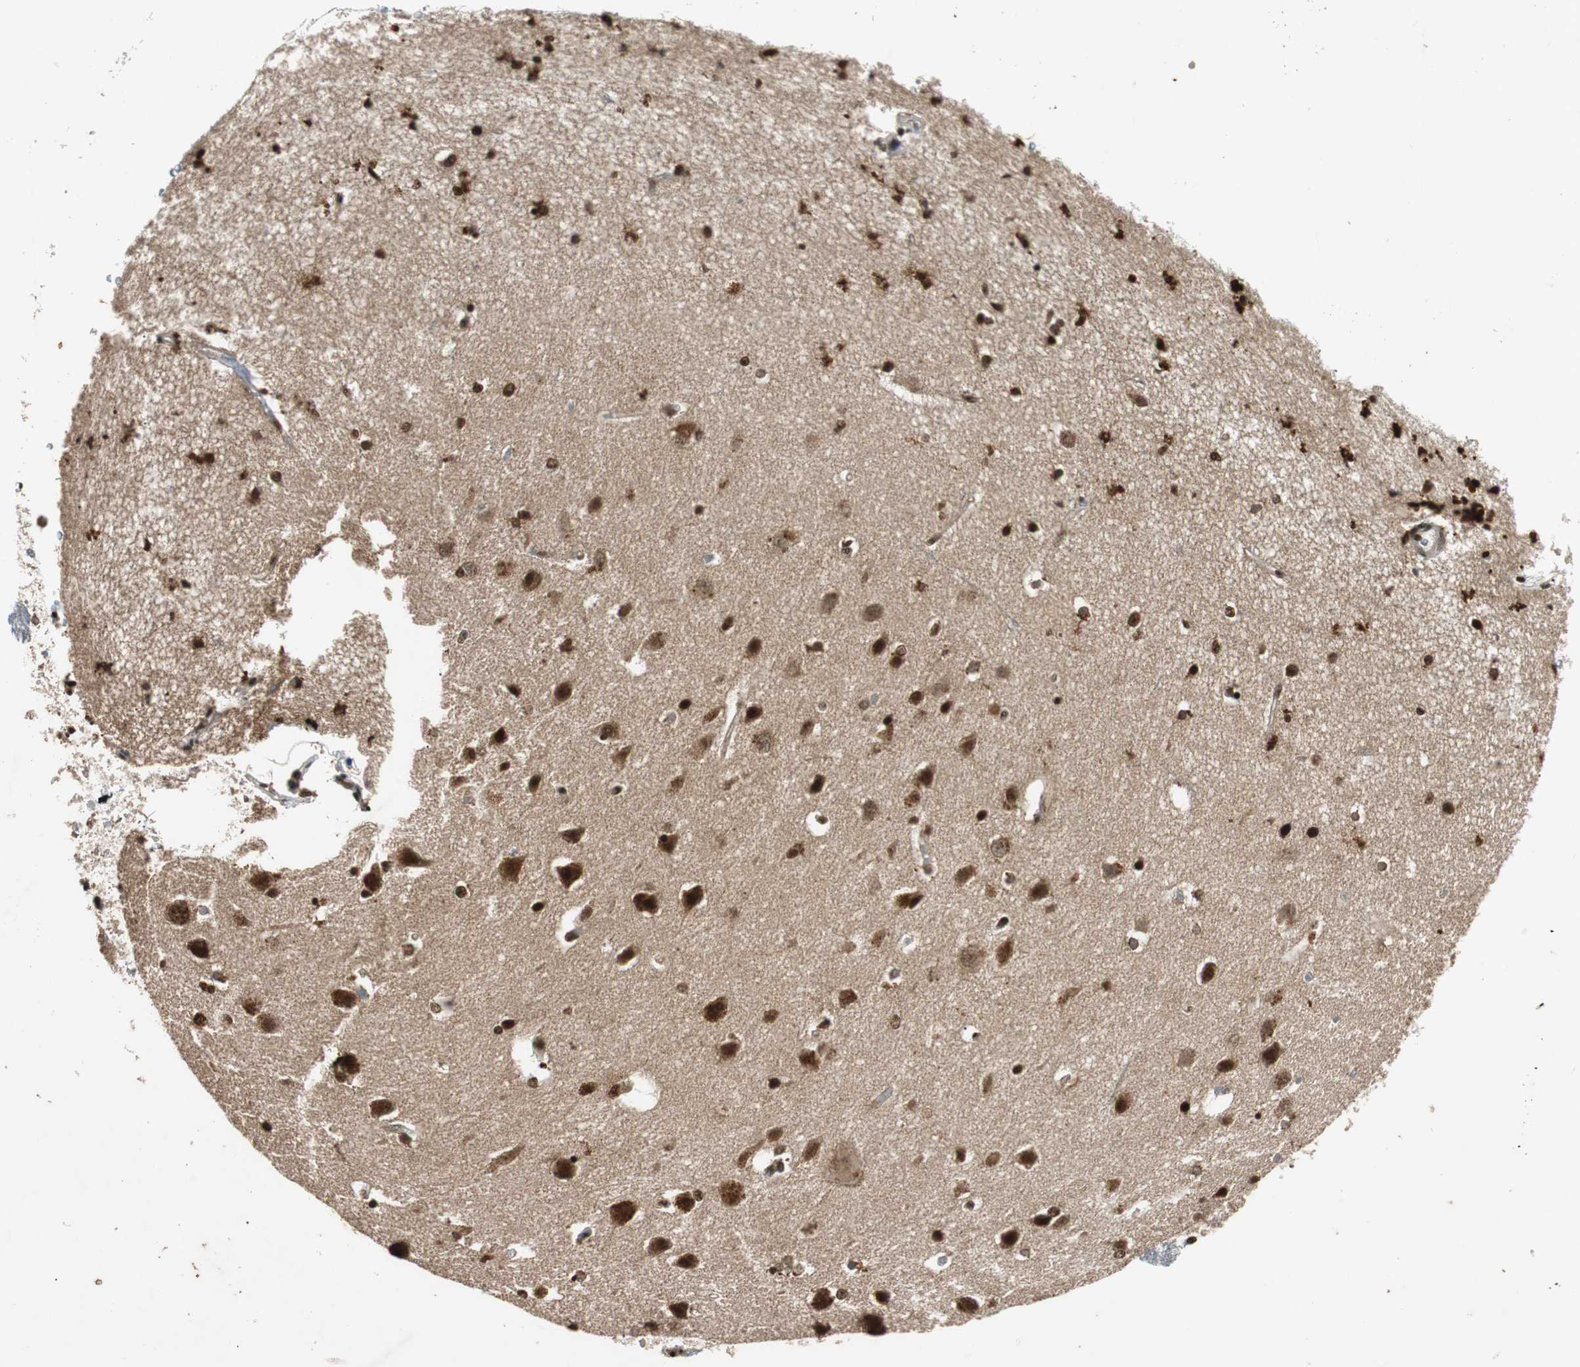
{"staining": {"intensity": "strong", "quantity": ">75%", "location": "nuclear"}, "tissue": "caudate", "cell_type": "Glial cells", "image_type": "normal", "snomed": [{"axis": "morphology", "description": "Normal tissue, NOS"}, {"axis": "topography", "description": "Lateral ventricle wall"}], "caption": "Immunohistochemistry photomicrograph of unremarkable human caudate stained for a protein (brown), which shows high levels of strong nuclear staining in about >75% of glial cells.", "gene": "TAF5", "patient": {"sex": "female", "age": 54}}